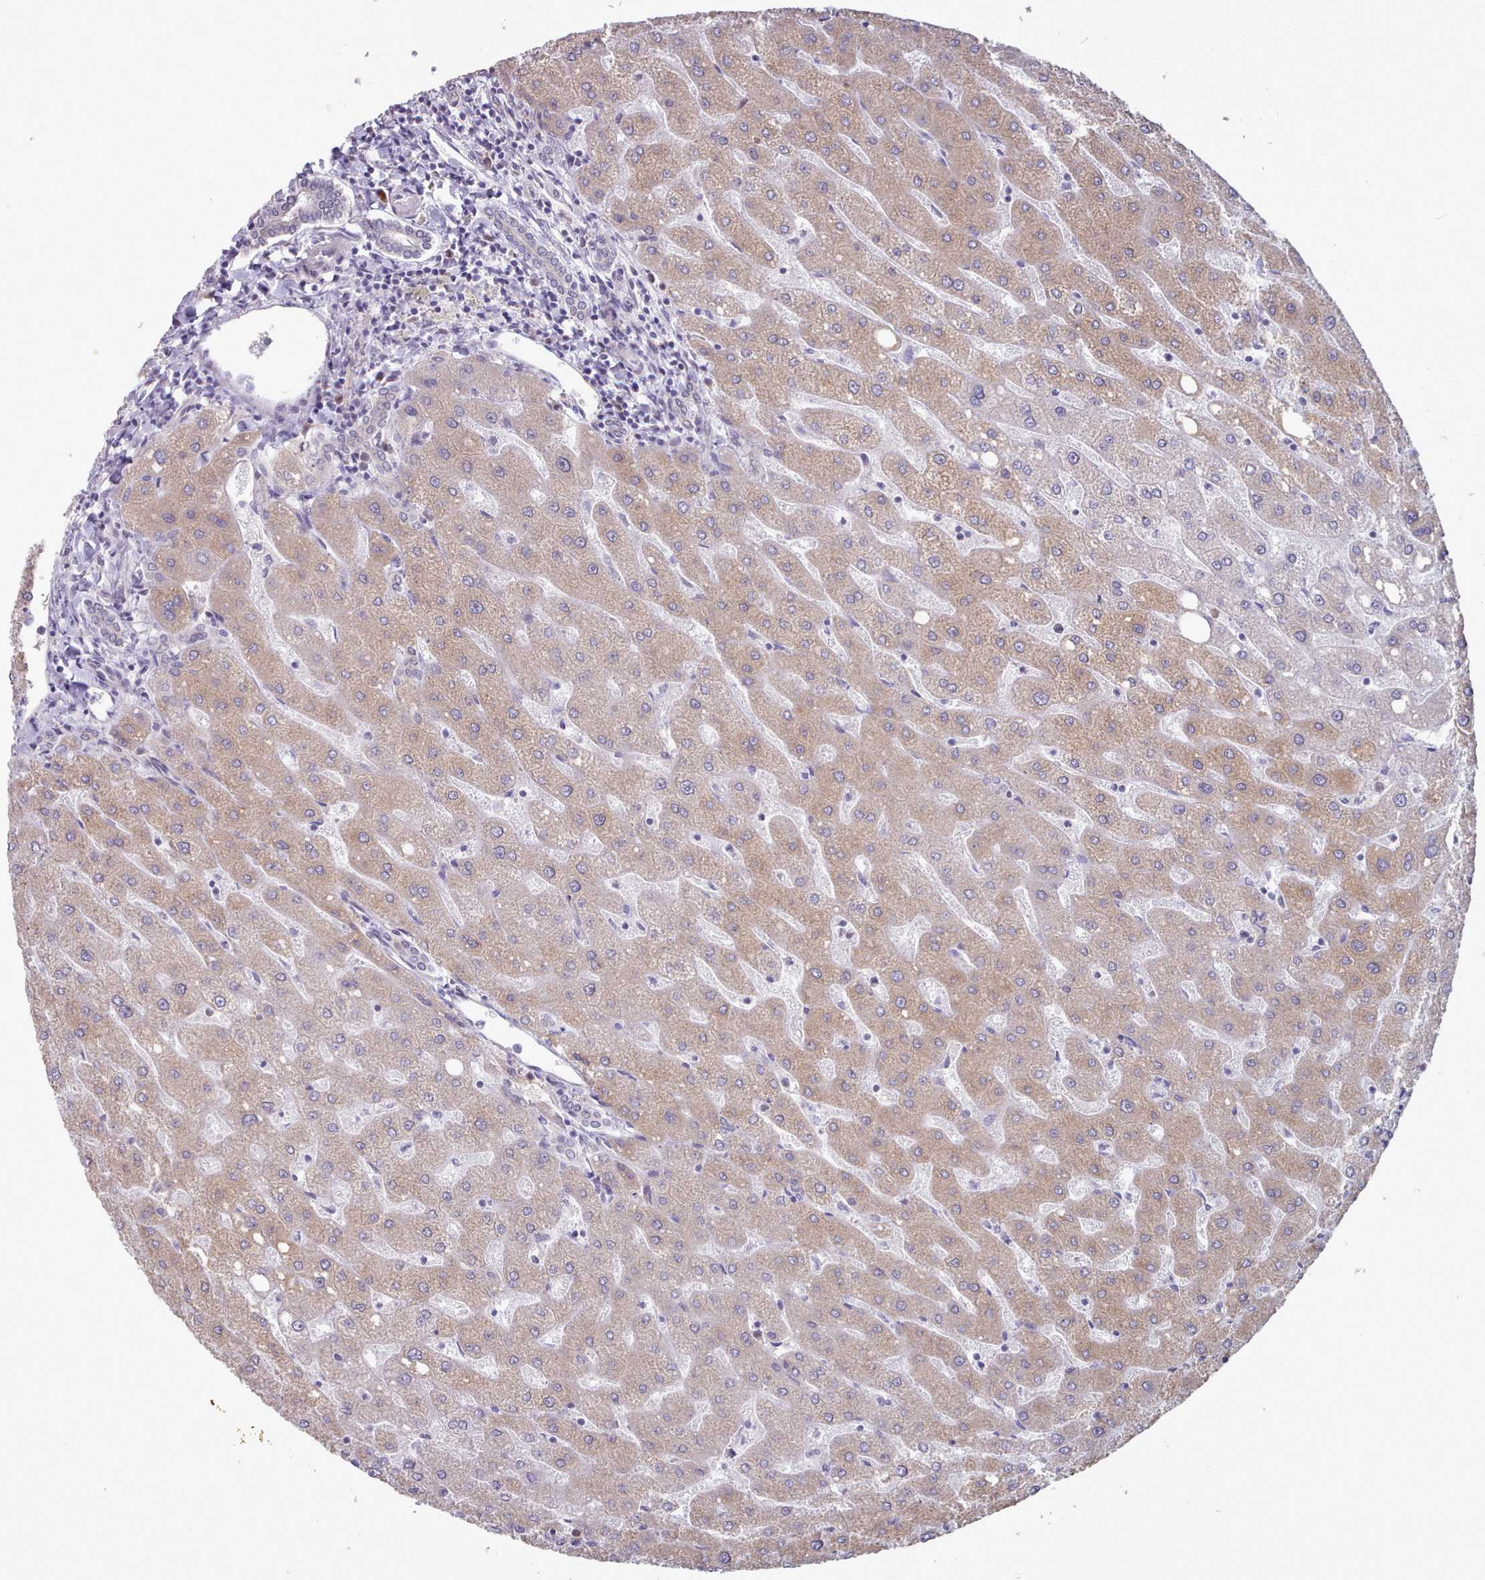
{"staining": {"intensity": "negative", "quantity": "none", "location": "none"}, "tissue": "liver", "cell_type": "Cholangiocytes", "image_type": "normal", "snomed": [{"axis": "morphology", "description": "Normal tissue, NOS"}, {"axis": "topography", "description": "Liver"}], "caption": "IHC of benign human liver exhibits no positivity in cholangiocytes. Nuclei are stained in blue.", "gene": "CES3", "patient": {"sex": "male", "age": 67}}